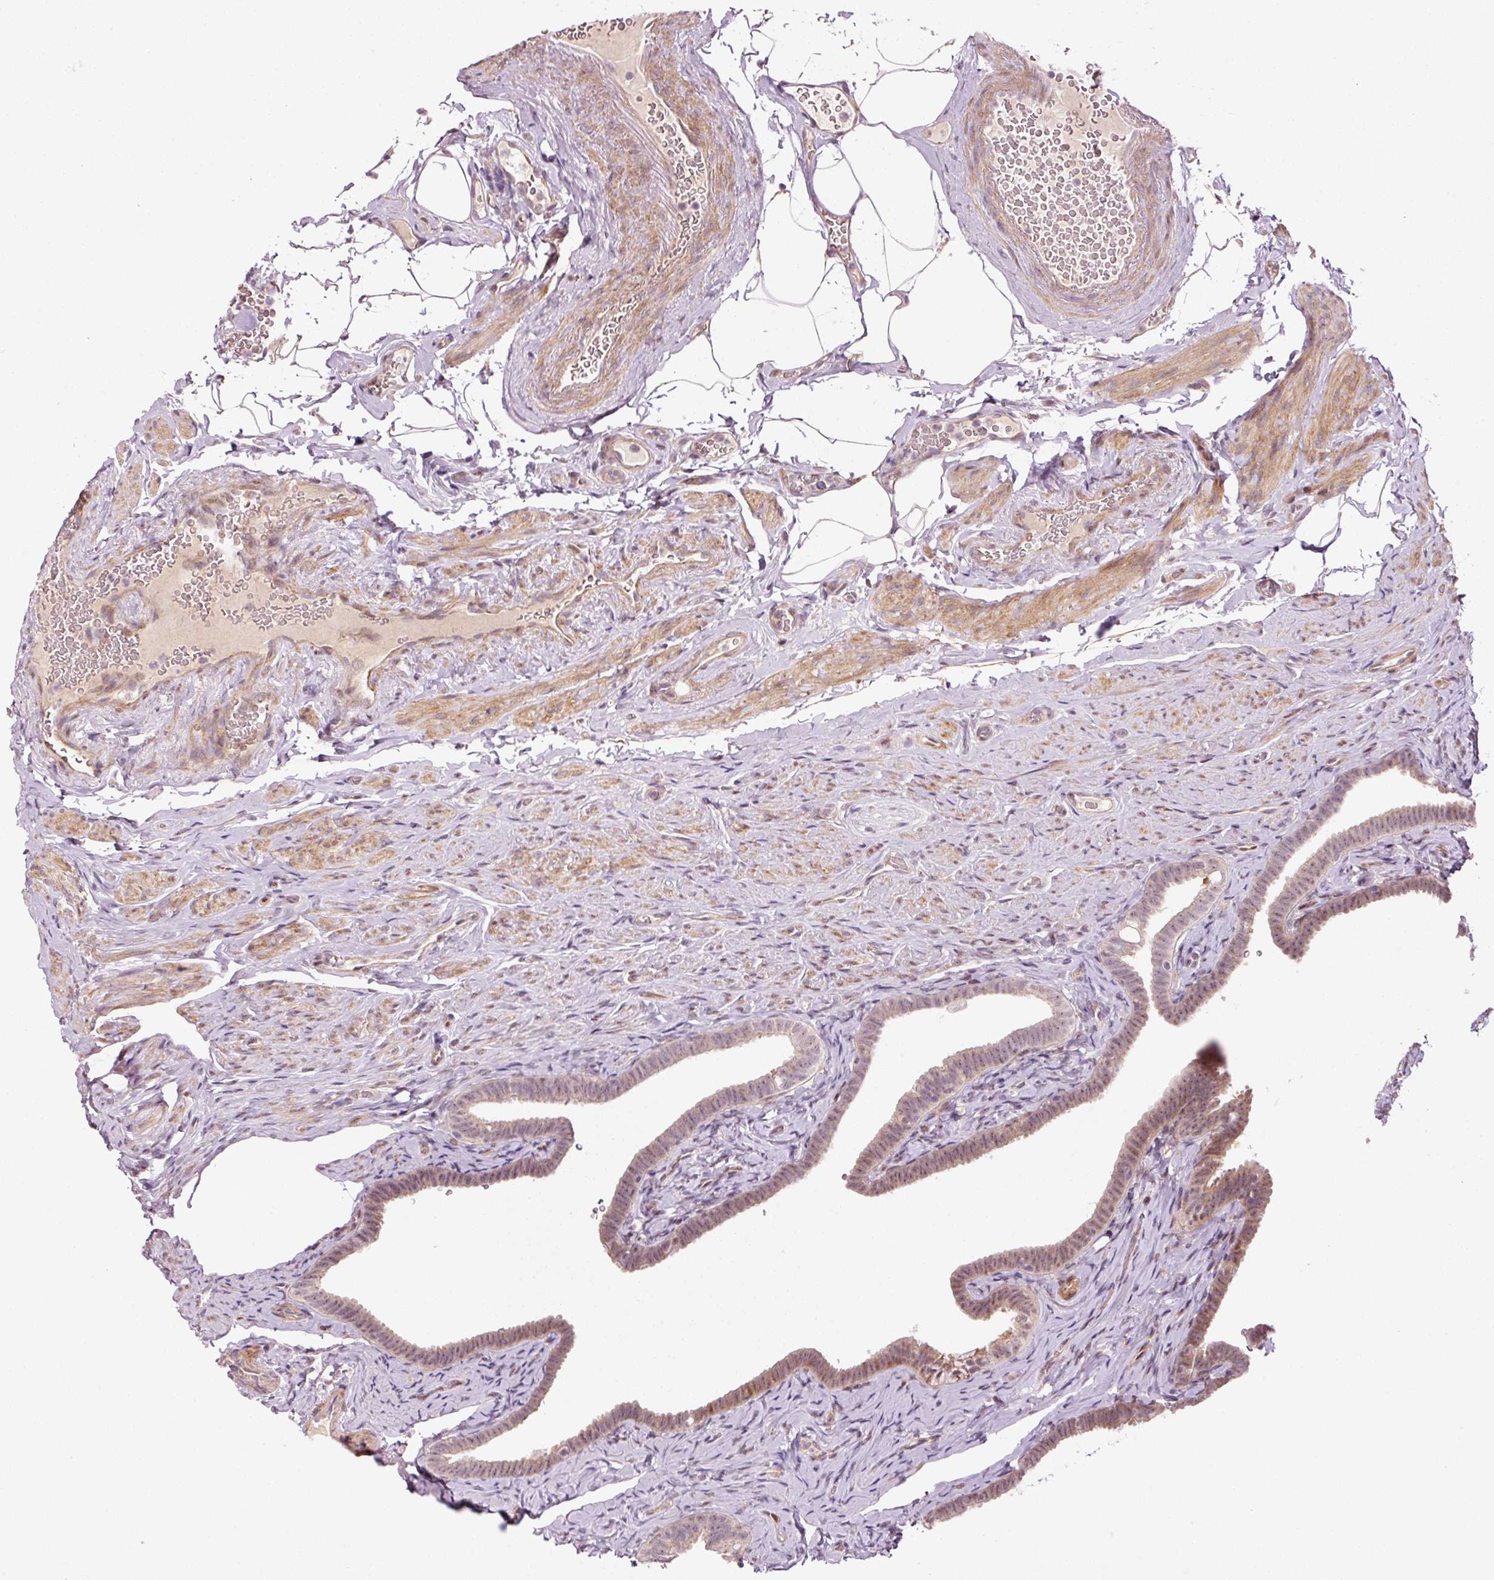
{"staining": {"intensity": "weak", "quantity": "25%-75%", "location": "cytoplasmic/membranous,nuclear"}, "tissue": "fallopian tube", "cell_type": "Glandular cells", "image_type": "normal", "snomed": [{"axis": "morphology", "description": "Normal tissue, NOS"}, {"axis": "topography", "description": "Fallopian tube"}], "caption": "IHC (DAB) staining of benign fallopian tube reveals weak cytoplasmic/membranous,nuclear protein positivity in about 25%-75% of glandular cells. (IHC, brightfield microscopy, high magnification).", "gene": "ANKRD20A1", "patient": {"sex": "female", "age": 69}}